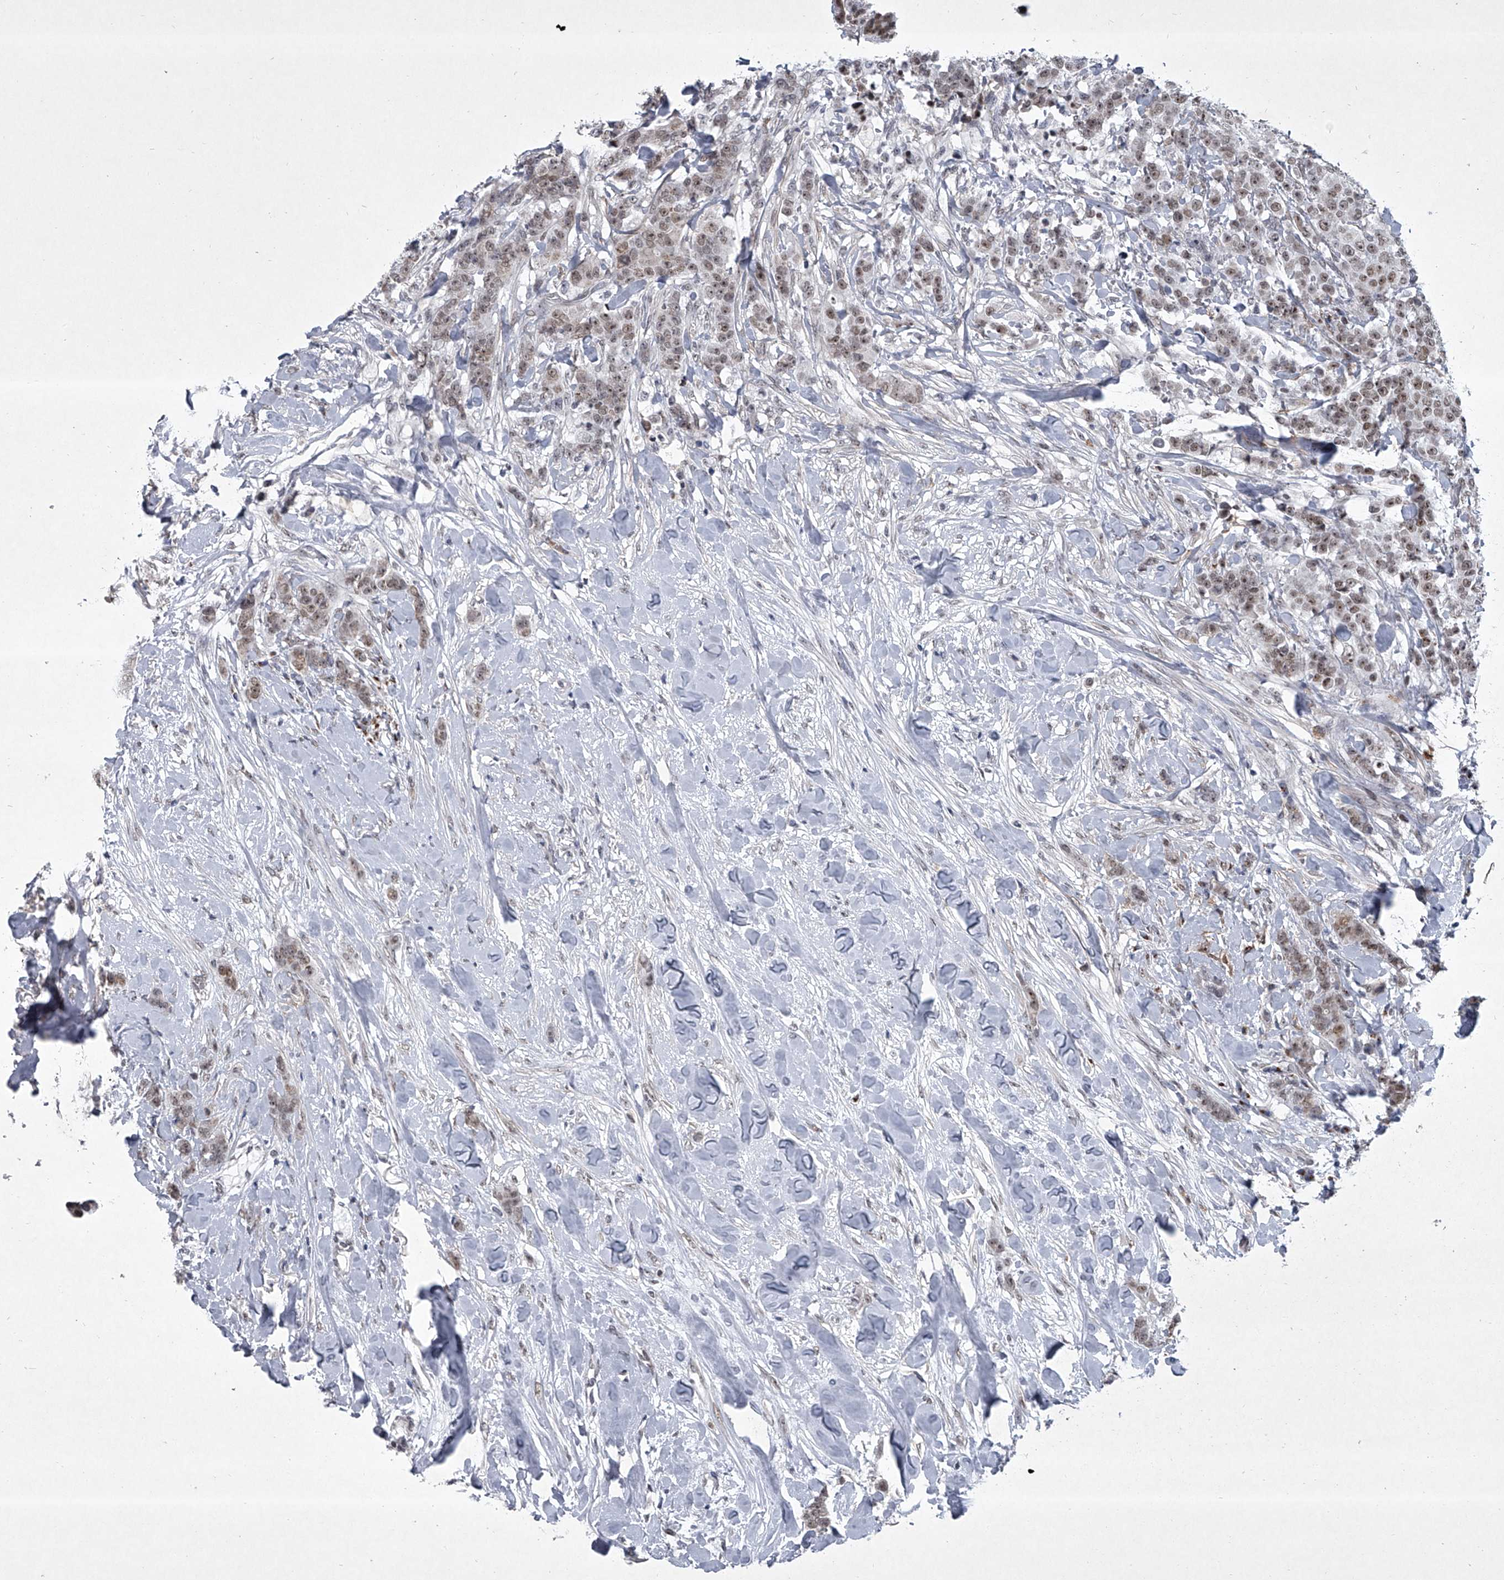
{"staining": {"intensity": "moderate", "quantity": ">75%", "location": "nuclear"}, "tissue": "breast cancer", "cell_type": "Tumor cells", "image_type": "cancer", "snomed": [{"axis": "morphology", "description": "Duct carcinoma"}, {"axis": "topography", "description": "Breast"}], "caption": "Invasive ductal carcinoma (breast) stained with a protein marker demonstrates moderate staining in tumor cells.", "gene": "MLLT1", "patient": {"sex": "female", "age": 40}}